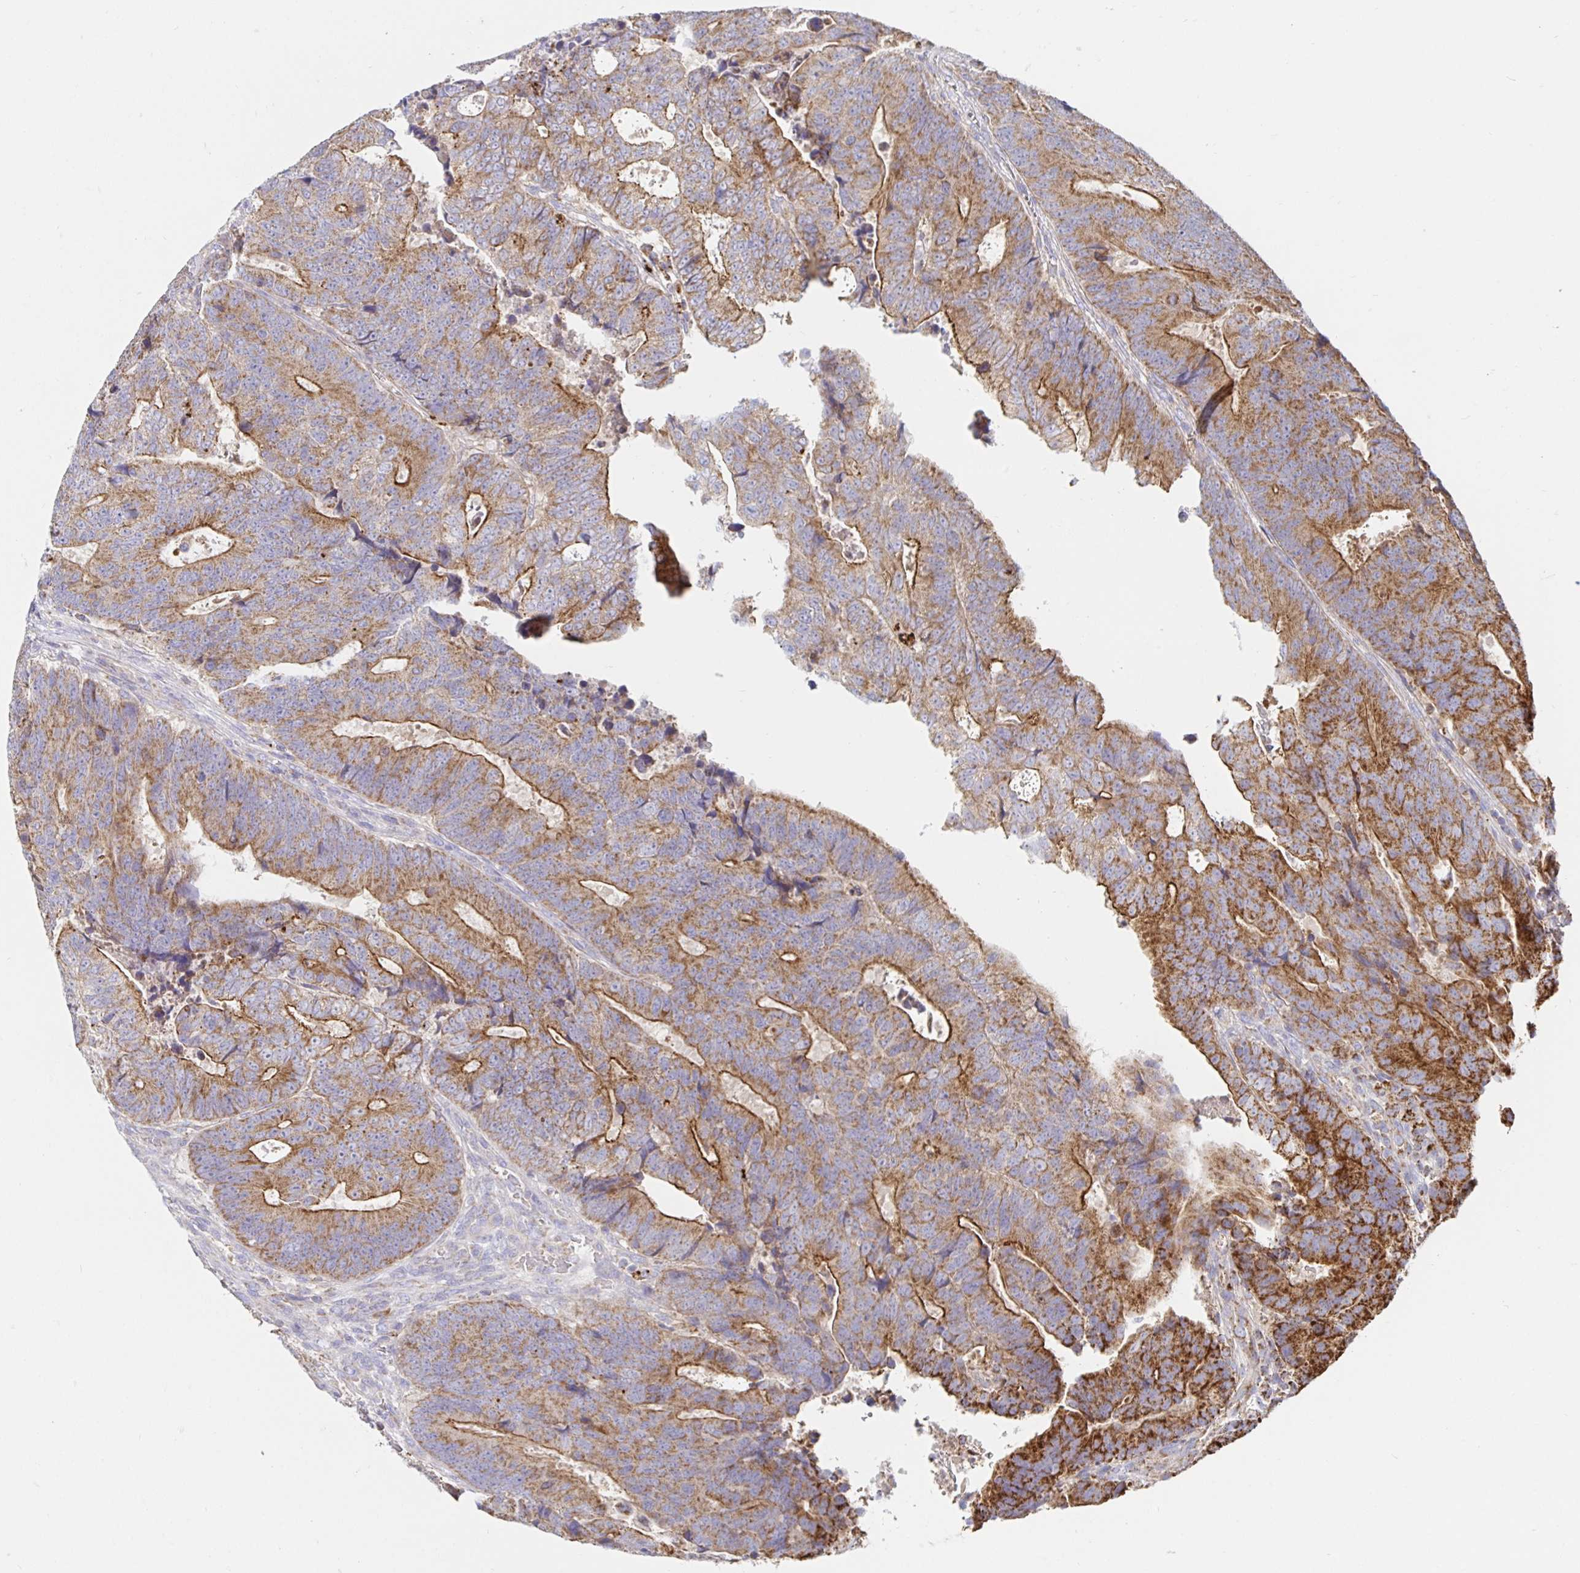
{"staining": {"intensity": "moderate", "quantity": ">75%", "location": "cytoplasmic/membranous"}, "tissue": "colorectal cancer", "cell_type": "Tumor cells", "image_type": "cancer", "snomed": [{"axis": "morphology", "description": "Adenocarcinoma, NOS"}, {"axis": "topography", "description": "Colon"}], "caption": "Immunohistochemical staining of human adenocarcinoma (colorectal) exhibits medium levels of moderate cytoplasmic/membranous expression in approximately >75% of tumor cells.", "gene": "PRDX3", "patient": {"sex": "female", "age": 48}}